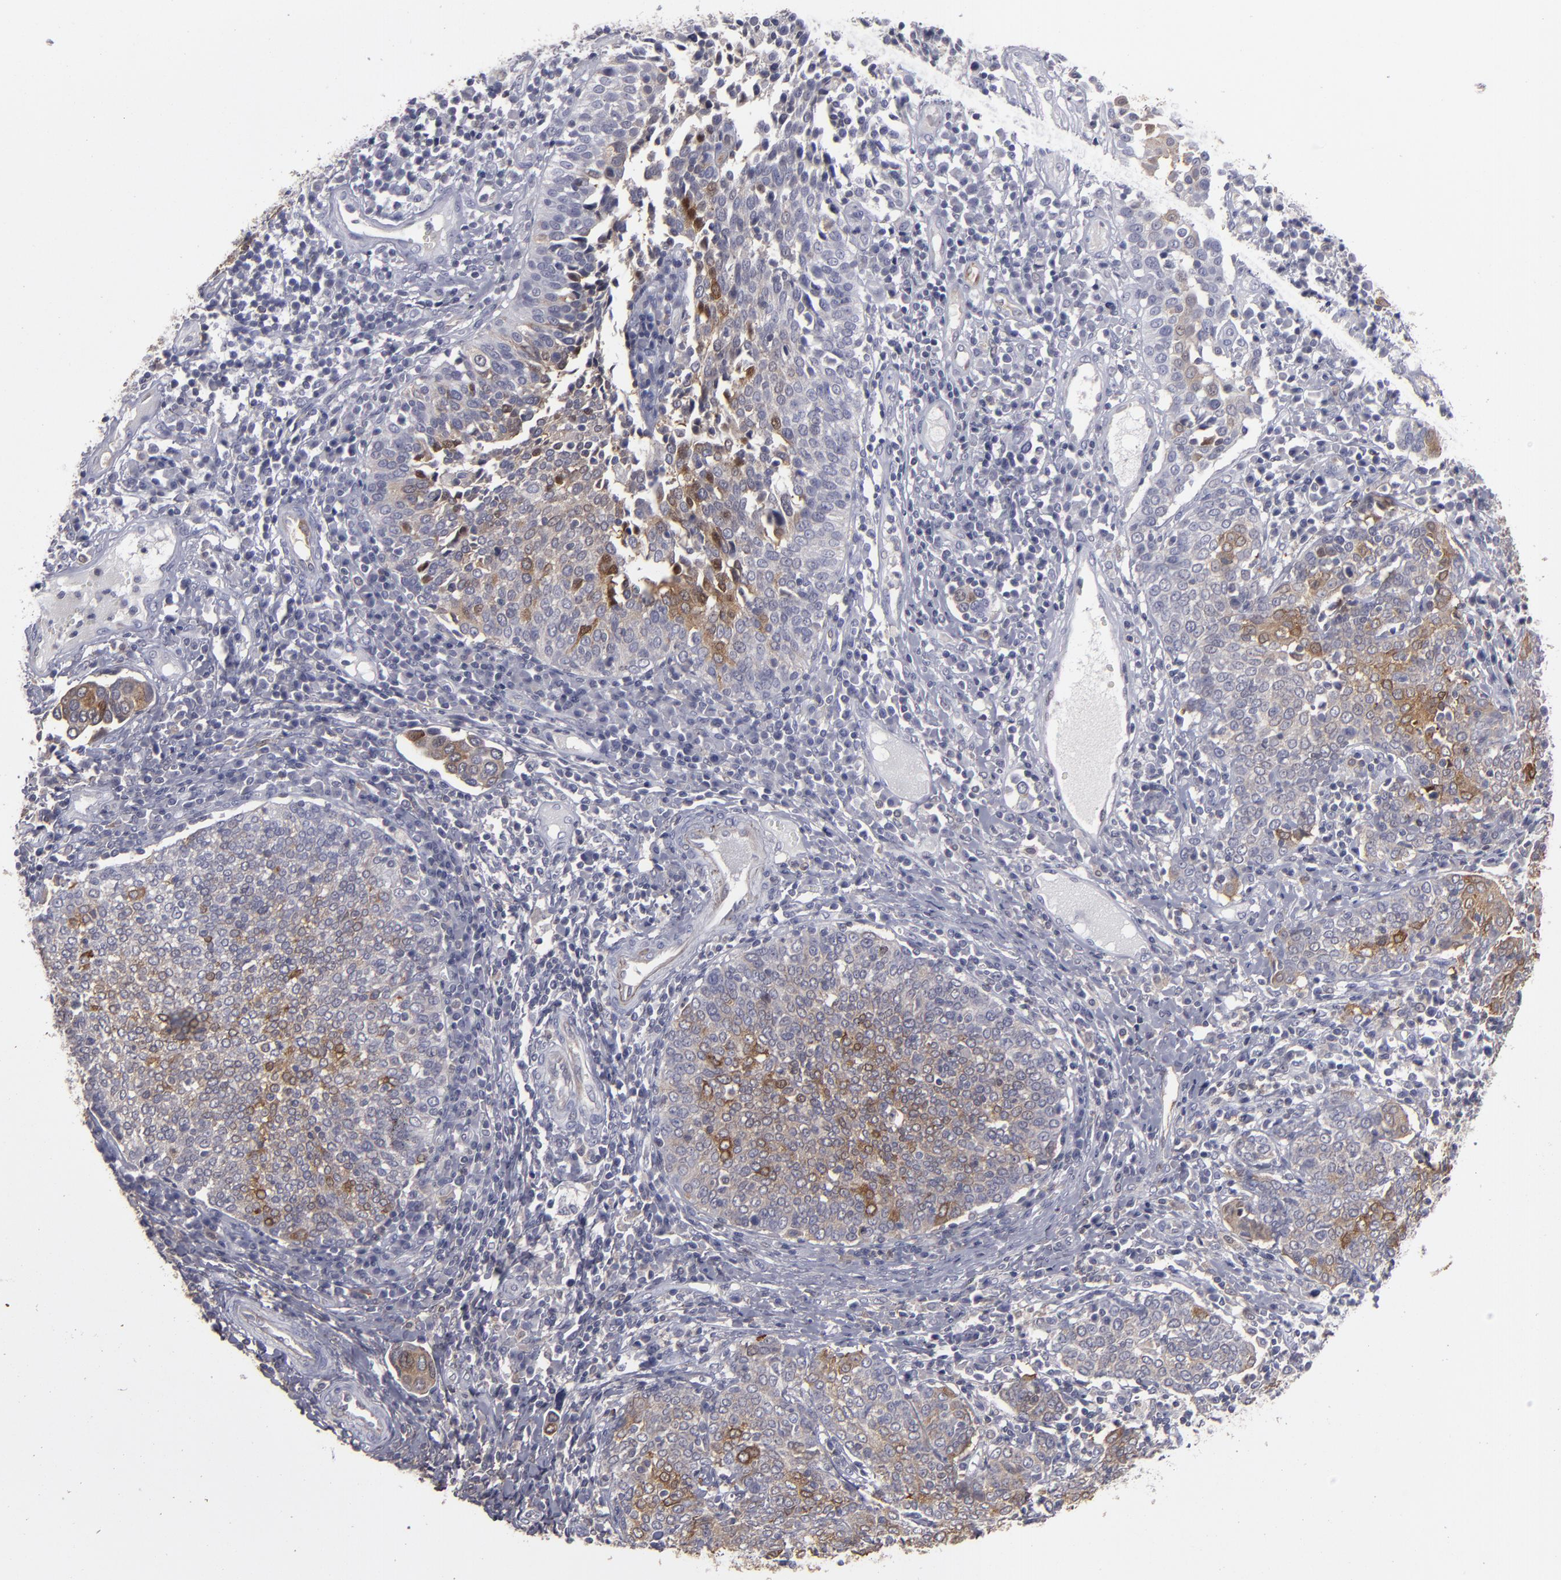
{"staining": {"intensity": "moderate", "quantity": "25%-75%", "location": "cytoplasmic/membranous"}, "tissue": "cervical cancer", "cell_type": "Tumor cells", "image_type": "cancer", "snomed": [{"axis": "morphology", "description": "Squamous cell carcinoma, NOS"}, {"axis": "topography", "description": "Cervix"}], "caption": "Cervical cancer was stained to show a protein in brown. There is medium levels of moderate cytoplasmic/membranous staining in about 25%-75% of tumor cells. Using DAB (brown) and hematoxylin (blue) stains, captured at high magnification using brightfield microscopy.", "gene": "SEMA3G", "patient": {"sex": "female", "age": 40}}